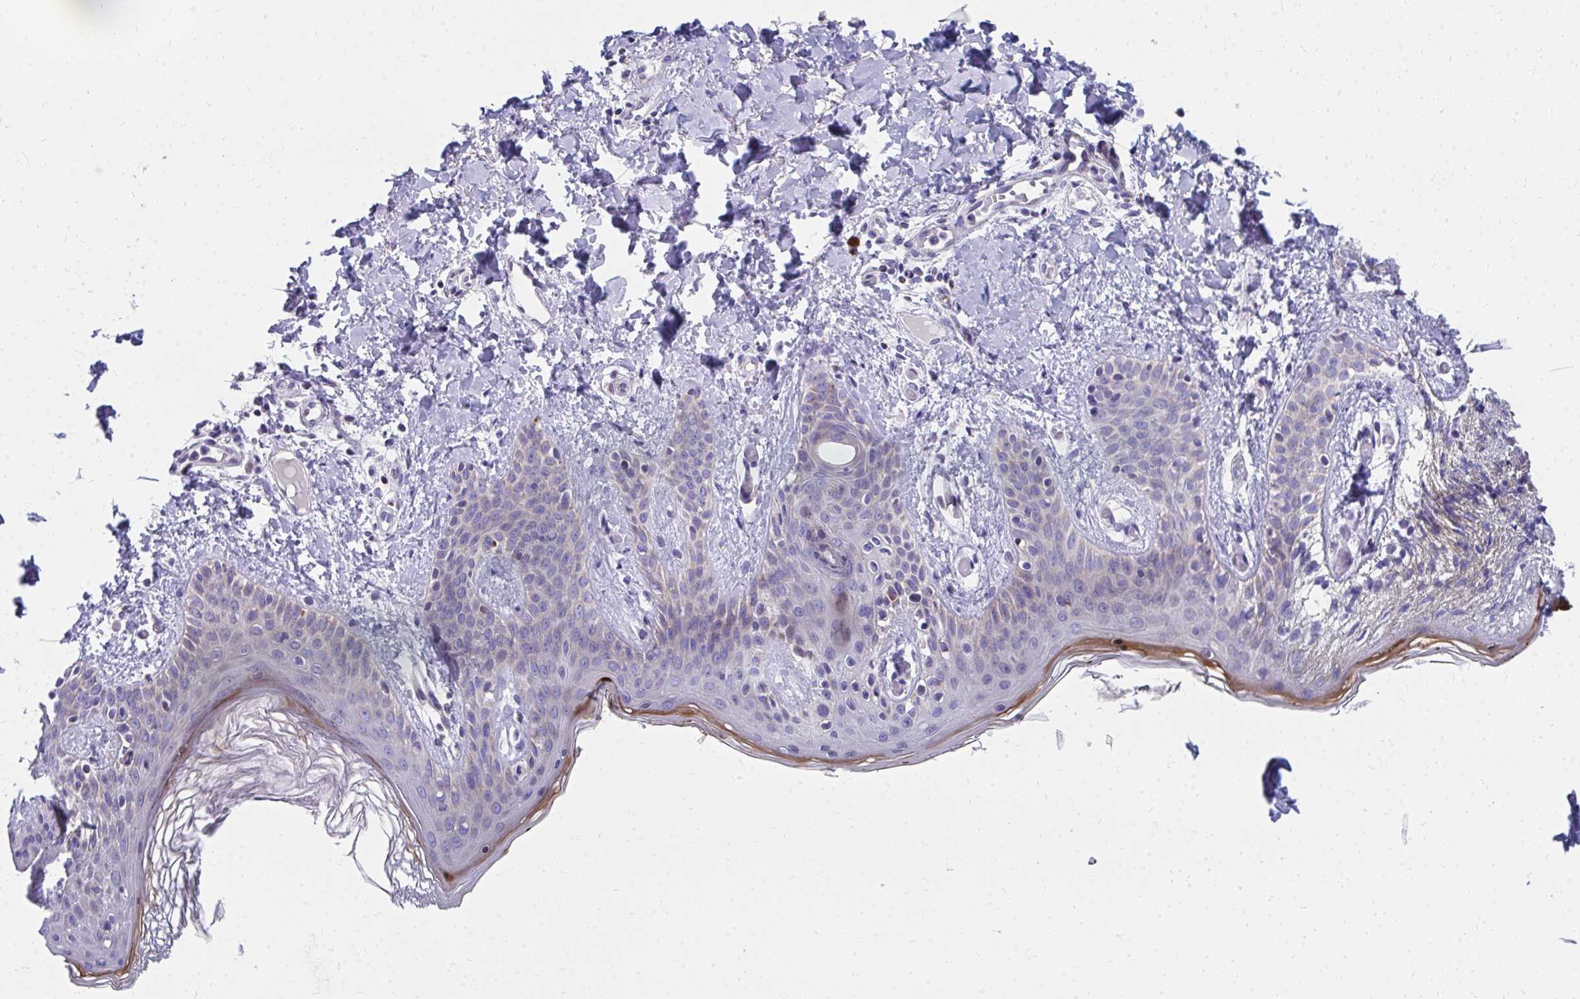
{"staining": {"intensity": "strong", "quantity": "<25%", "location": "cytoplasmic/membranous"}, "tissue": "skin", "cell_type": "Fibroblasts", "image_type": "normal", "snomed": [{"axis": "morphology", "description": "Normal tissue, NOS"}, {"axis": "topography", "description": "Skin"}], "caption": "Strong cytoplasmic/membranous staining is seen in approximately <25% of fibroblasts in normal skin.", "gene": "IL37", "patient": {"sex": "male", "age": 16}}